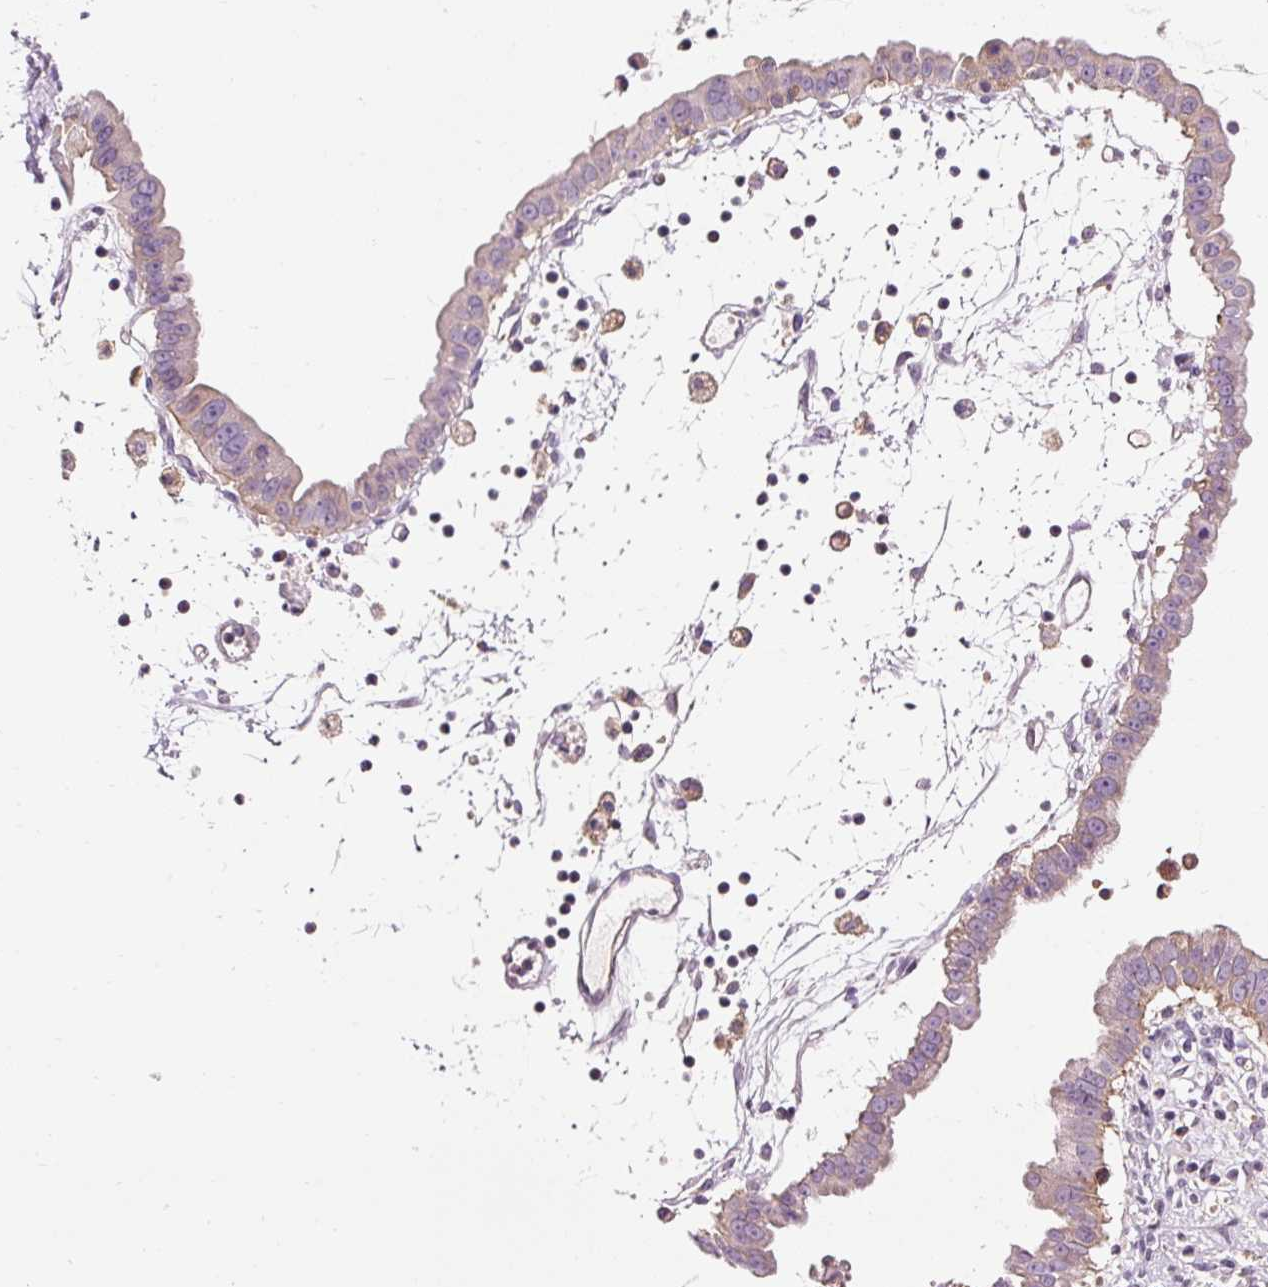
{"staining": {"intensity": "weak", "quantity": "<25%", "location": "cytoplasmic/membranous"}, "tissue": "ovarian cancer", "cell_type": "Tumor cells", "image_type": "cancer", "snomed": [{"axis": "morphology", "description": "Cystadenocarcinoma, mucinous, NOS"}, {"axis": "topography", "description": "Ovary"}], "caption": "DAB immunohistochemical staining of human ovarian cancer (mucinous cystadenocarcinoma) shows no significant positivity in tumor cells. The staining is performed using DAB (3,3'-diaminobenzidine) brown chromogen with nuclei counter-stained in using hematoxylin.", "gene": "NAPA", "patient": {"sex": "female", "age": 61}}